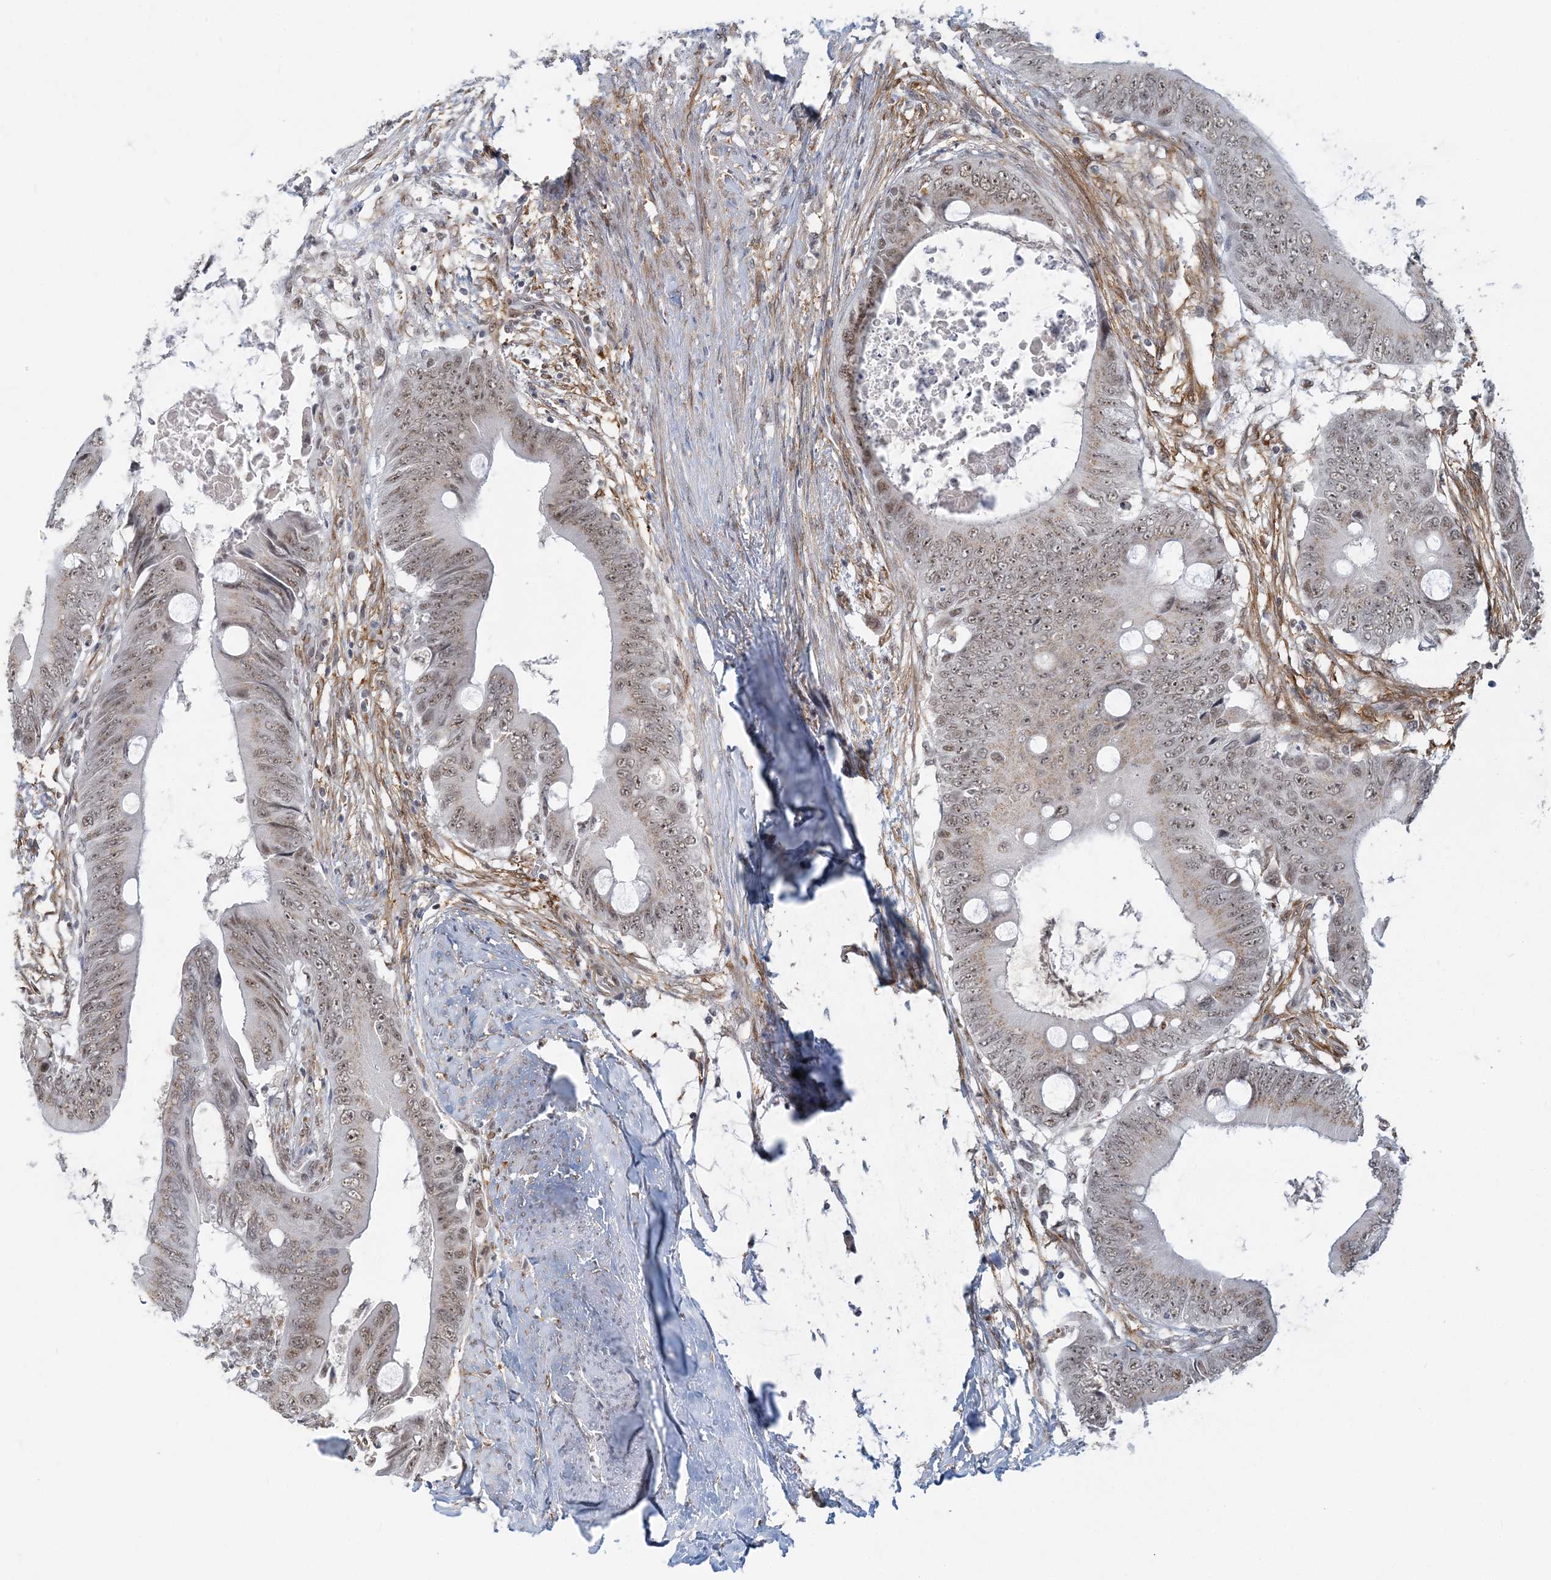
{"staining": {"intensity": "weak", "quantity": ">75%", "location": "nuclear"}, "tissue": "colorectal cancer", "cell_type": "Tumor cells", "image_type": "cancer", "snomed": [{"axis": "morphology", "description": "Normal tissue, NOS"}, {"axis": "morphology", "description": "Adenocarcinoma, NOS"}, {"axis": "topography", "description": "Rectum"}, {"axis": "topography", "description": "Peripheral nerve tissue"}], "caption": "Tumor cells exhibit weak nuclear staining in about >75% of cells in colorectal cancer. (Brightfield microscopy of DAB IHC at high magnification).", "gene": "PLRG1", "patient": {"sex": "female", "age": 77}}